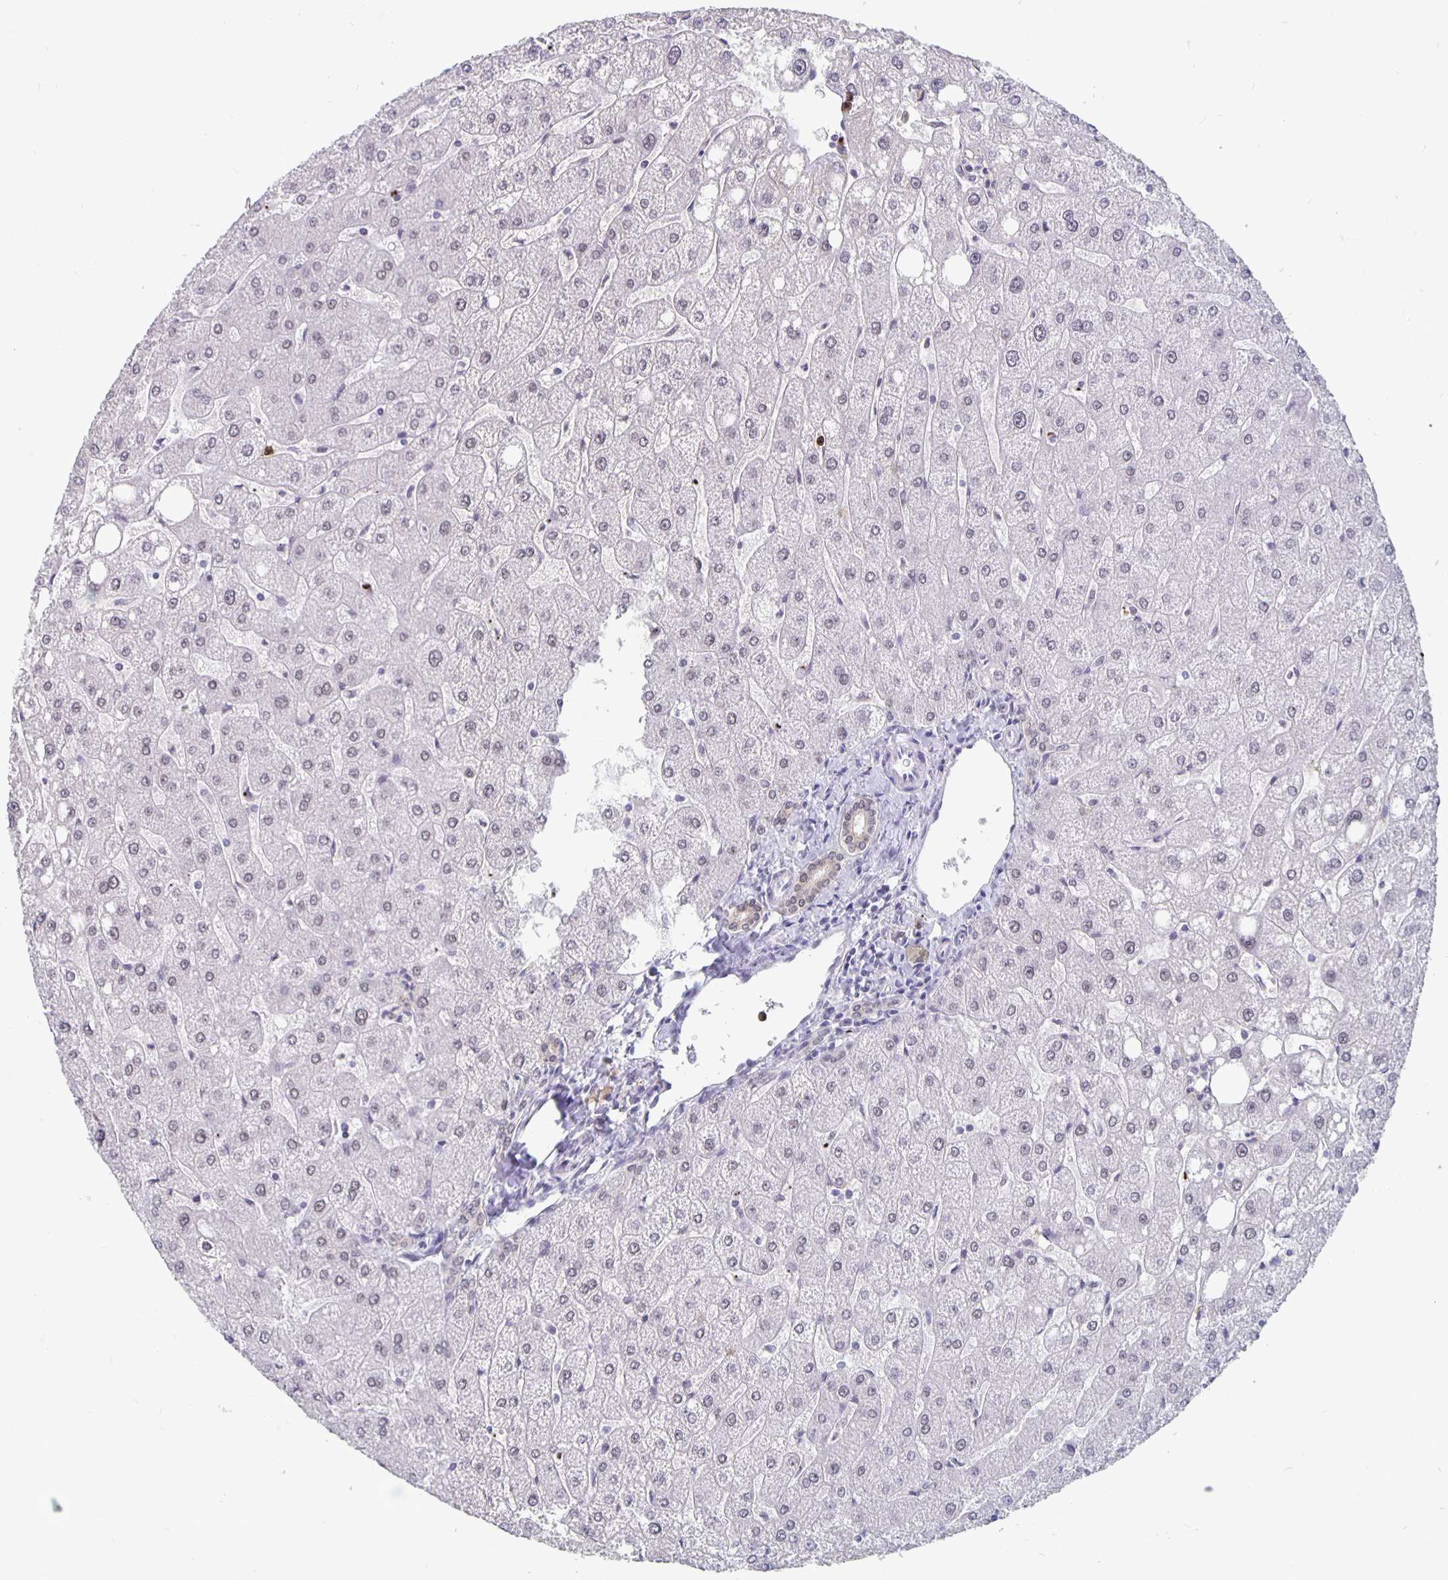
{"staining": {"intensity": "weak", "quantity": "25%-75%", "location": "cytoplasmic/membranous,nuclear"}, "tissue": "liver", "cell_type": "Cholangiocytes", "image_type": "normal", "snomed": [{"axis": "morphology", "description": "Normal tissue, NOS"}, {"axis": "topography", "description": "Liver"}], "caption": "A brown stain shows weak cytoplasmic/membranous,nuclear expression of a protein in cholangiocytes of unremarkable human liver. The protein is shown in brown color, while the nuclei are stained blue.", "gene": "ZNF691", "patient": {"sex": "male", "age": 67}}